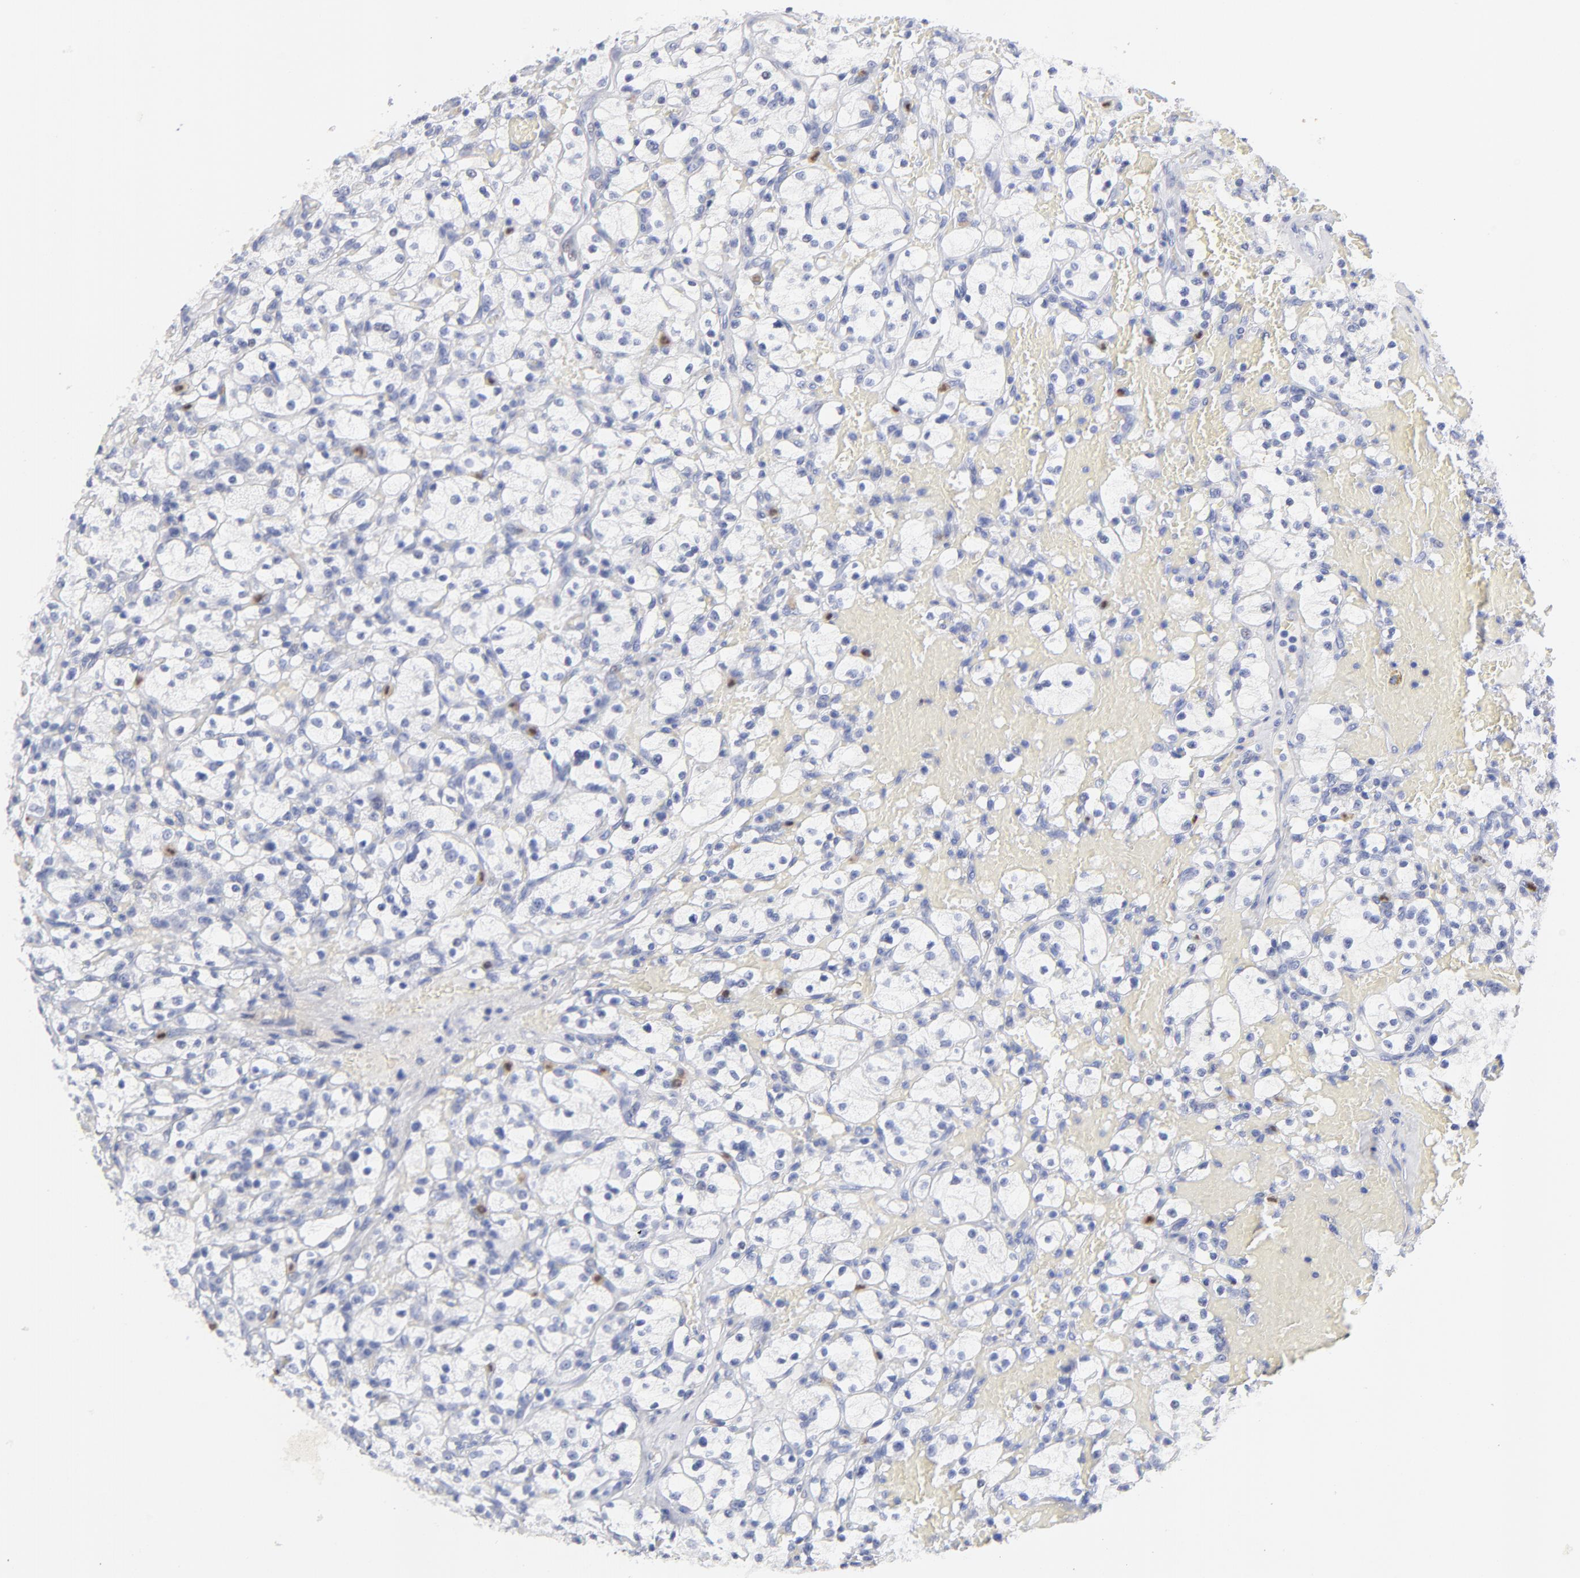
{"staining": {"intensity": "negative", "quantity": "none", "location": "none"}, "tissue": "renal cancer", "cell_type": "Tumor cells", "image_type": "cancer", "snomed": [{"axis": "morphology", "description": "Adenocarcinoma, NOS"}, {"axis": "topography", "description": "Kidney"}], "caption": "High magnification brightfield microscopy of renal cancer (adenocarcinoma) stained with DAB (brown) and counterstained with hematoxylin (blue): tumor cells show no significant expression. (DAB (3,3'-diaminobenzidine) immunohistochemistry (IHC), high magnification).", "gene": "ARG1", "patient": {"sex": "female", "age": 83}}